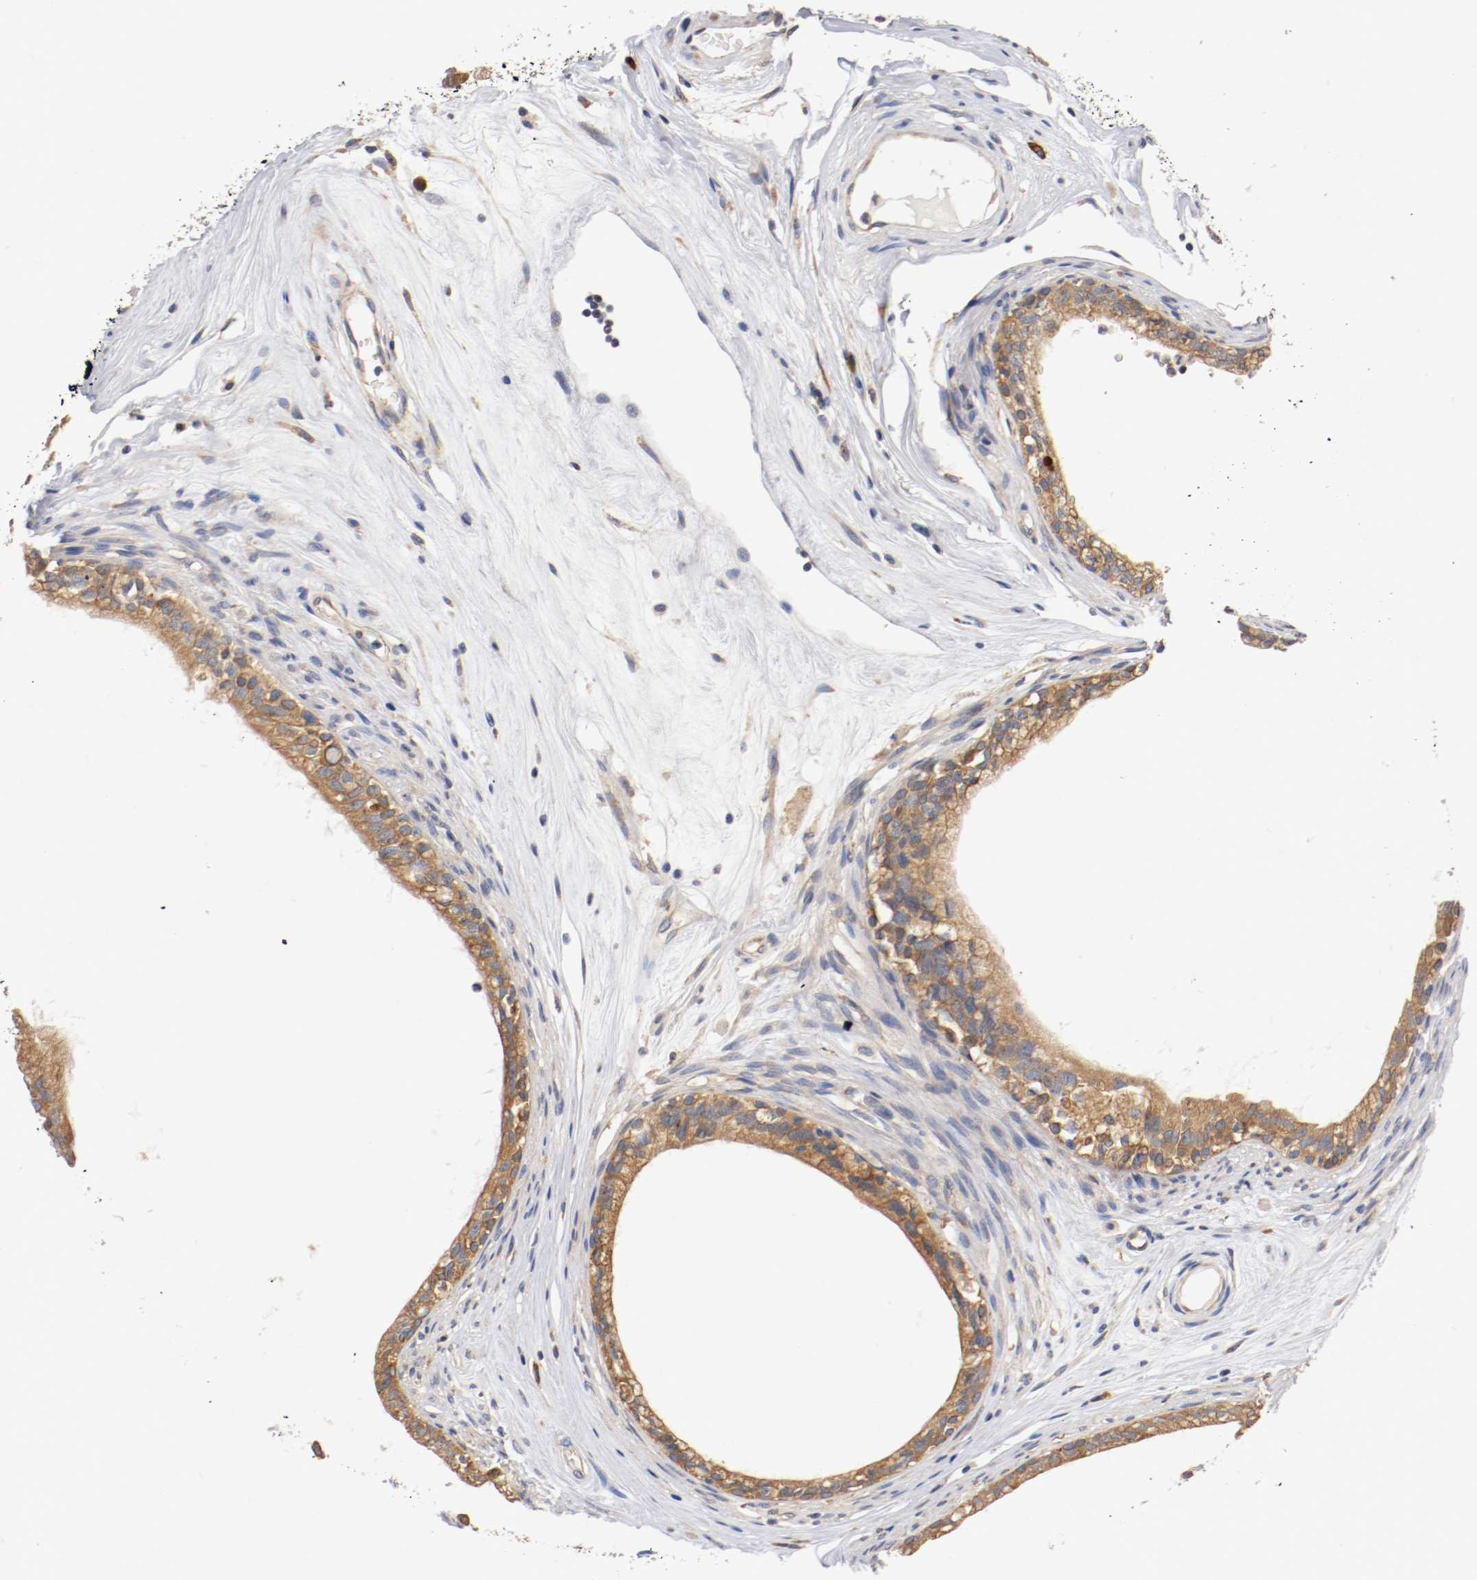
{"staining": {"intensity": "moderate", "quantity": ">75%", "location": "cytoplasmic/membranous"}, "tissue": "epididymis", "cell_type": "Glandular cells", "image_type": "normal", "snomed": [{"axis": "morphology", "description": "Normal tissue, NOS"}, {"axis": "morphology", "description": "Inflammation, NOS"}, {"axis": "topography", "description": "Epididymis"}], "caption": "Epididymis stained with IHC displays moderate cytoplasmic/membranous expression in about >75% of glandular cells. The staining is performed using DAB (3,3'-diaminobenzidine) brown chromogen to label protein expression. The nuclei are counter-stained blue using hematoxylin.", "gene": "TNFSF12", "patient": {"sex": "male", "age": 84}}